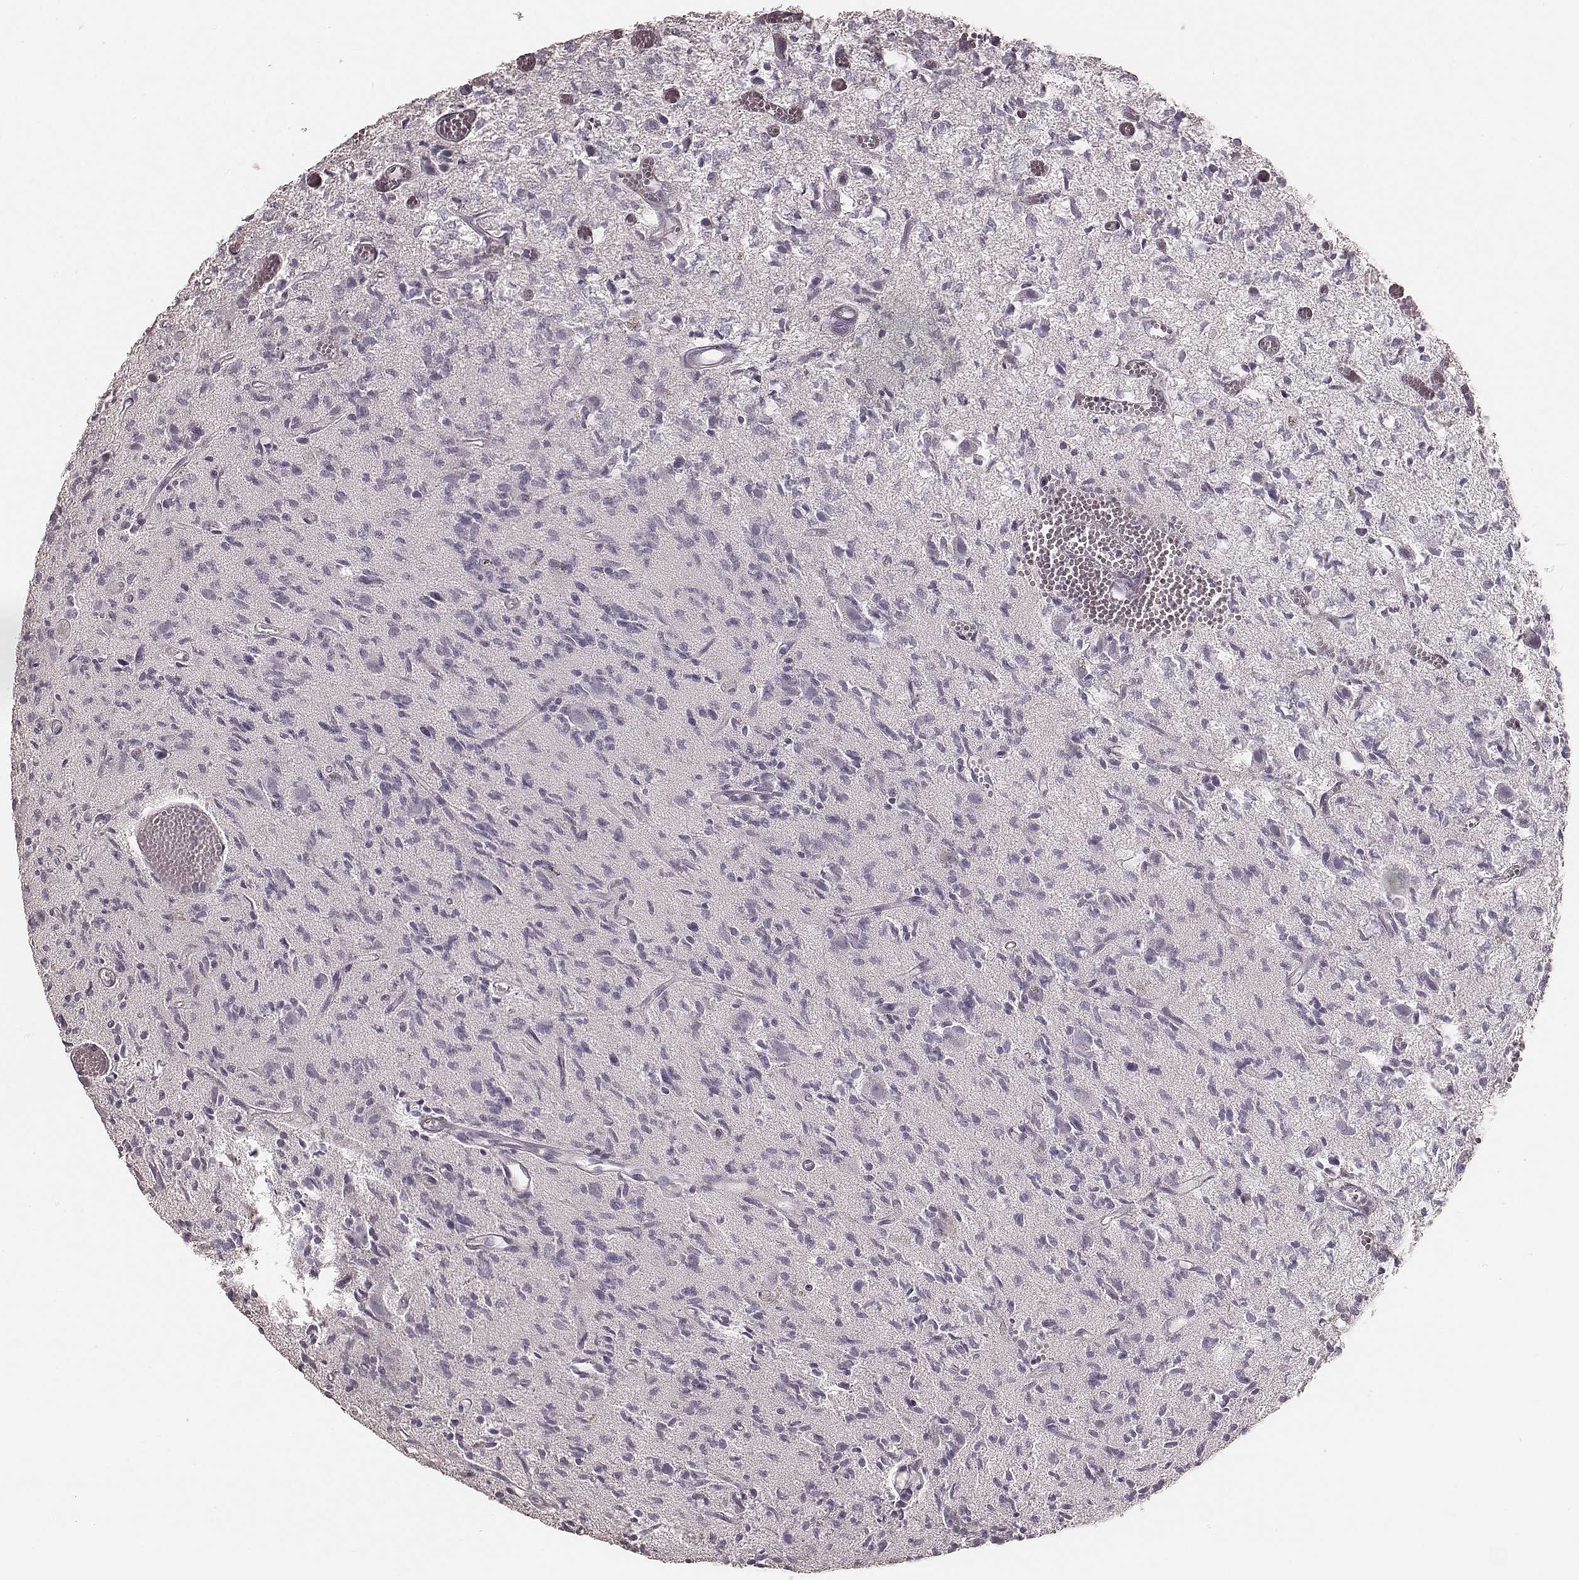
{"staining": {"intensity": "negative", "quantity": "none", "location": "none"}, "tissue": "glioma", "cell_type": "Tumor cells", "image_type": "cancer", "snomed": [{"axis": "morphology", "description": "Glioma, malignant, Low grade"}, {"axis": "topography", "description": "Brain"}], "caption": "The micrograph shows no staining of tumor cells in glioma.", "gene": "ZP4", "patient": {"sex": "male", "age": 64}}